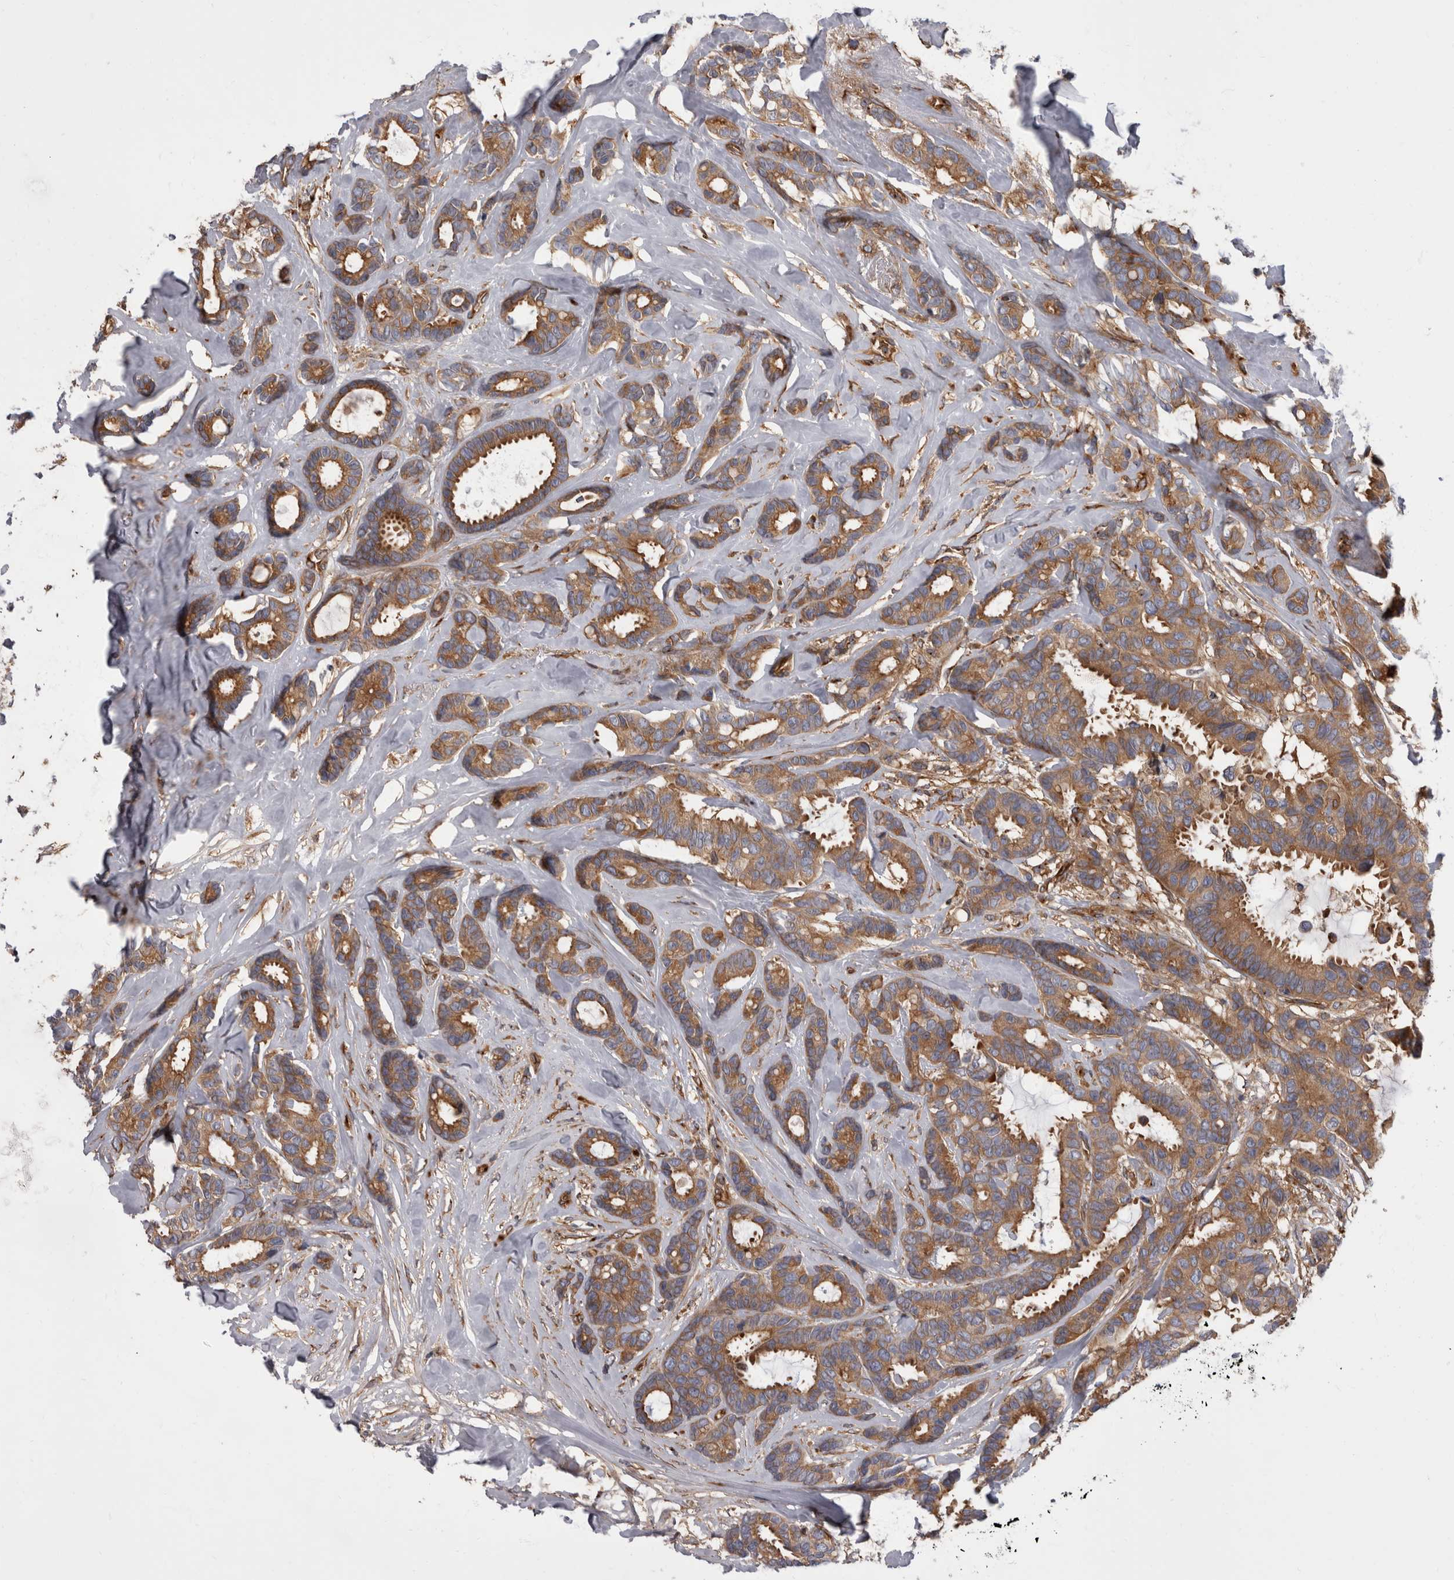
{"staining": {"intensity": "moderate", "quantity": ">75%", "location": "cytoplasmic/membranous"}, "tissue": "breast cancer", "cell_type": "Tumor cells", "image_type": "cancer", "snomed": [{"axis": "morphology", "description": "Duct carcinoma"}, {"axis": "topography", "description": "Breast"}], "caption": "Immunohistochemistry (DAB) staining of human breast cancer (infiltrating ductal carcinoma) demonstrates moderate cytoplasmic/membranous protein expression in about >75% of tumor cells.", "gene": "HOOK3", "patient": {"sex": "female", "age": 87}}